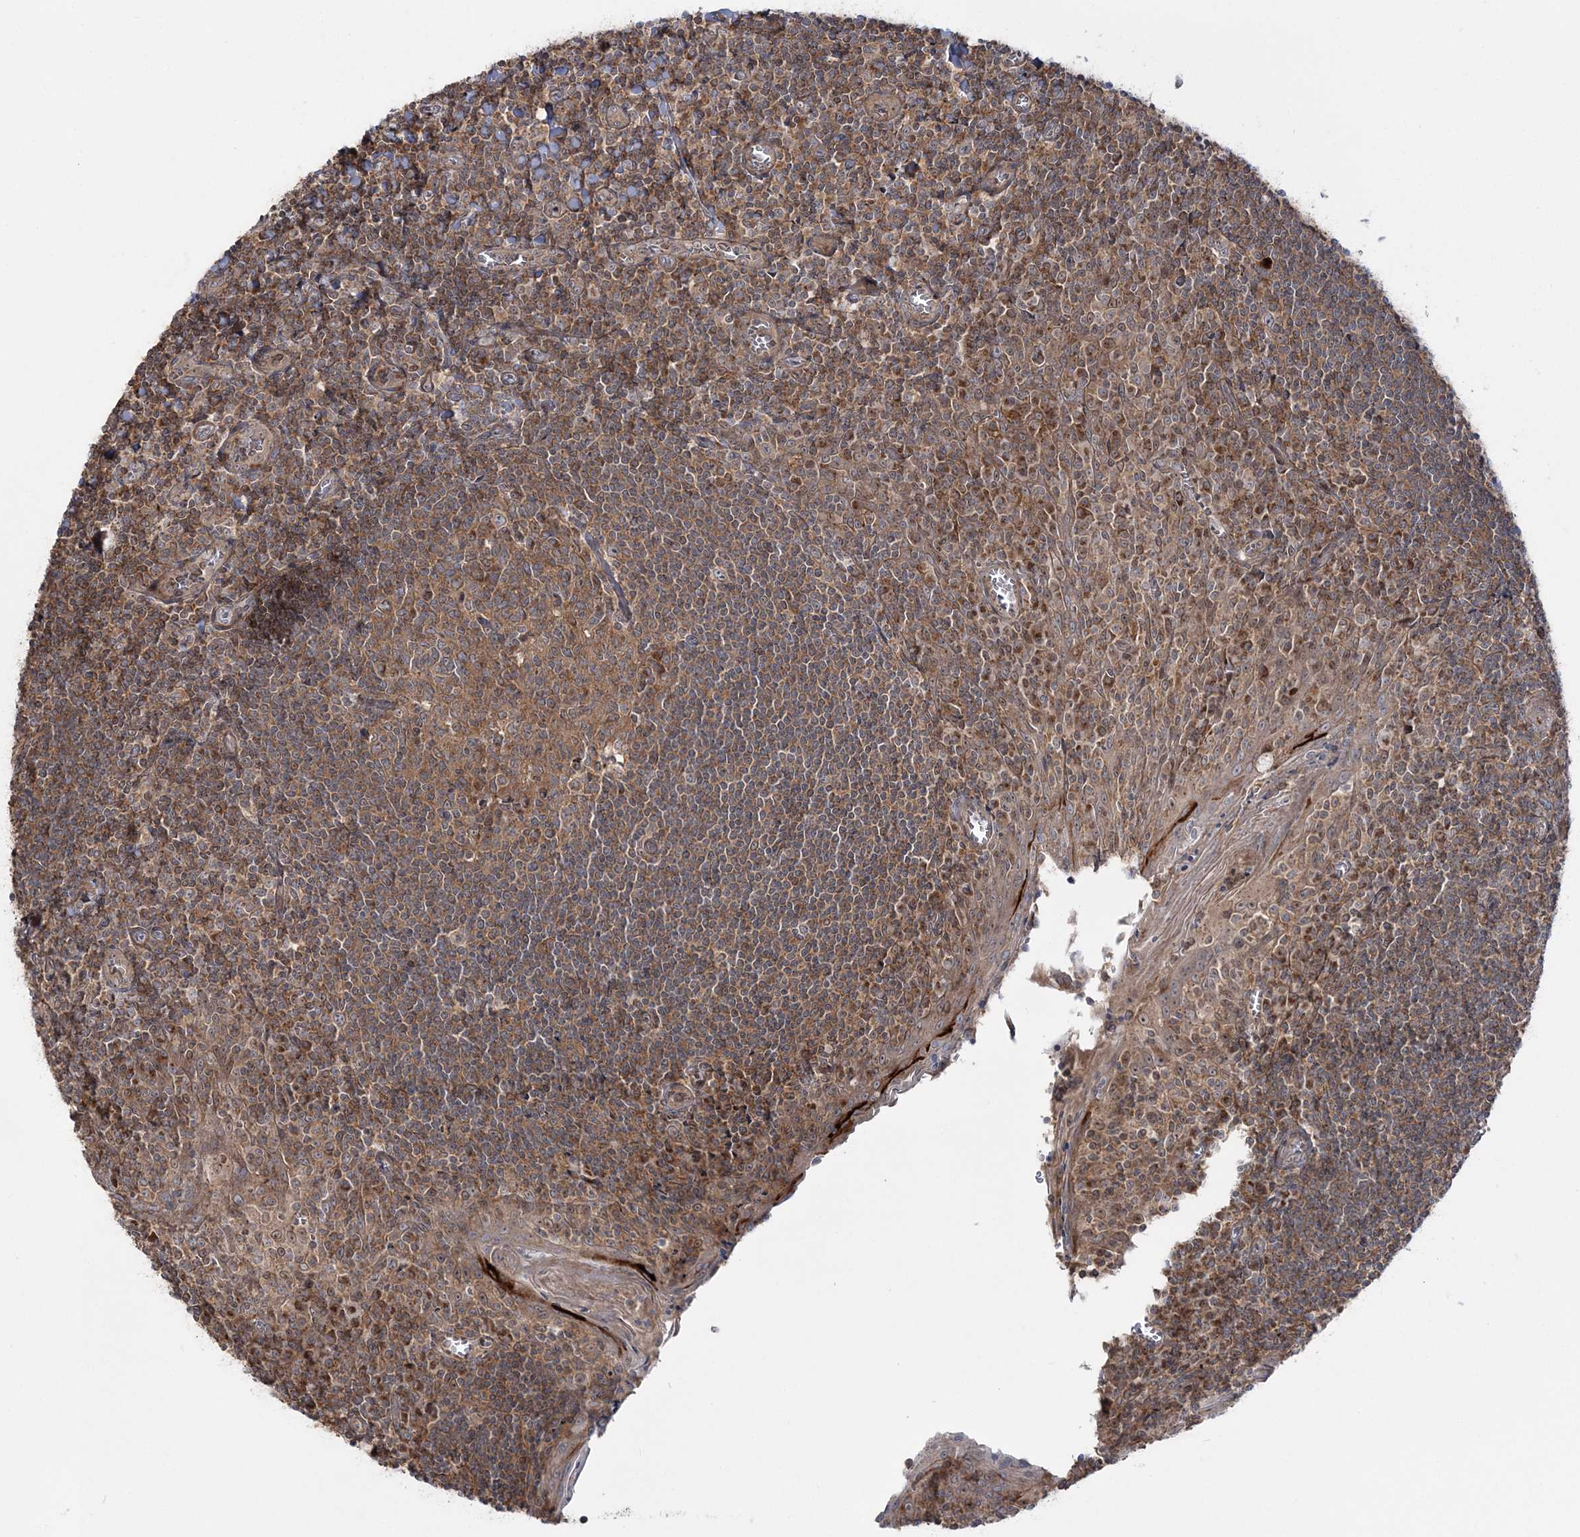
{"staining": {"intensity": "moderate", "quantity": ">75%", "location": "cytoplasmic/membranous"}, "tissue": "tonsil", "cell_type": "Germinal center cells", "image_type": "normal", "snomed": [{"axis": "morphology", "description": "Normal tissue, NOS"}, {"axis": "topography", "description": "Tonsil"}], "caption": "About >75% of germinal center cells in benign tonsil show moderate cytoplasmic/membranous protein expression as visualized by brown immunohistochemical staining.", "gene": "MOCS2", "patient": {"sex": "male", "age": 27}}